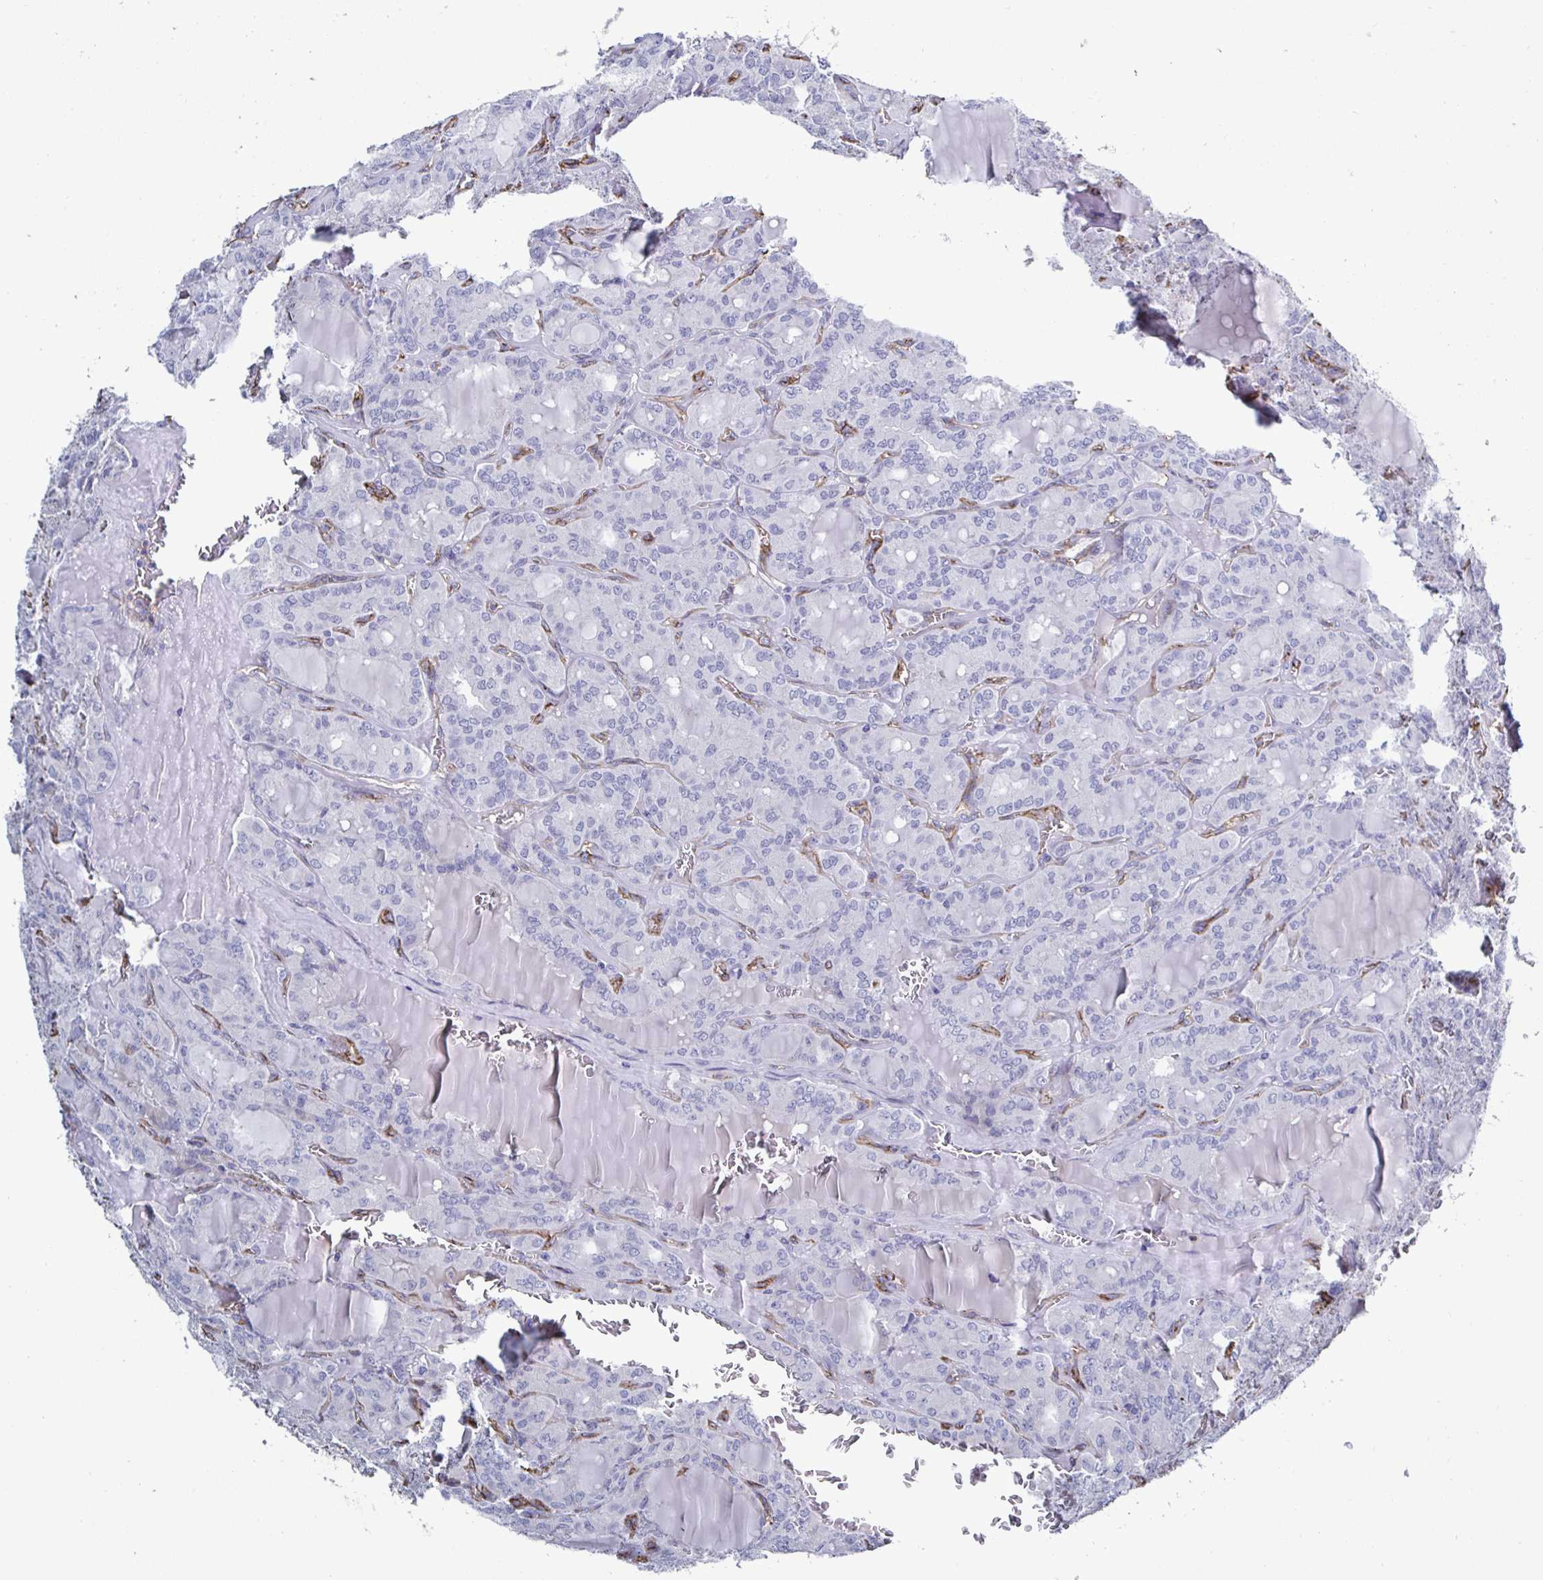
{"staining": {"intensity": "negative", "quantity": "none", "location": "none"}, "tissue": "thyroid cancer", "cell_type": "Tumor cells", "image_type": "cancer", "snomed": [{"axis": "morphology", "description": "Papillary adenocarcinoma, NOS"}, {"axis": "topography", "description": "Thyroid gland"}], "caption": "The photomicrograph displays no significant positivity in tumor cells of papillary adenocarcinoma (thyroid).", "gene": "ACSBG2", "patient": {"sex": "male", "age": 87}}